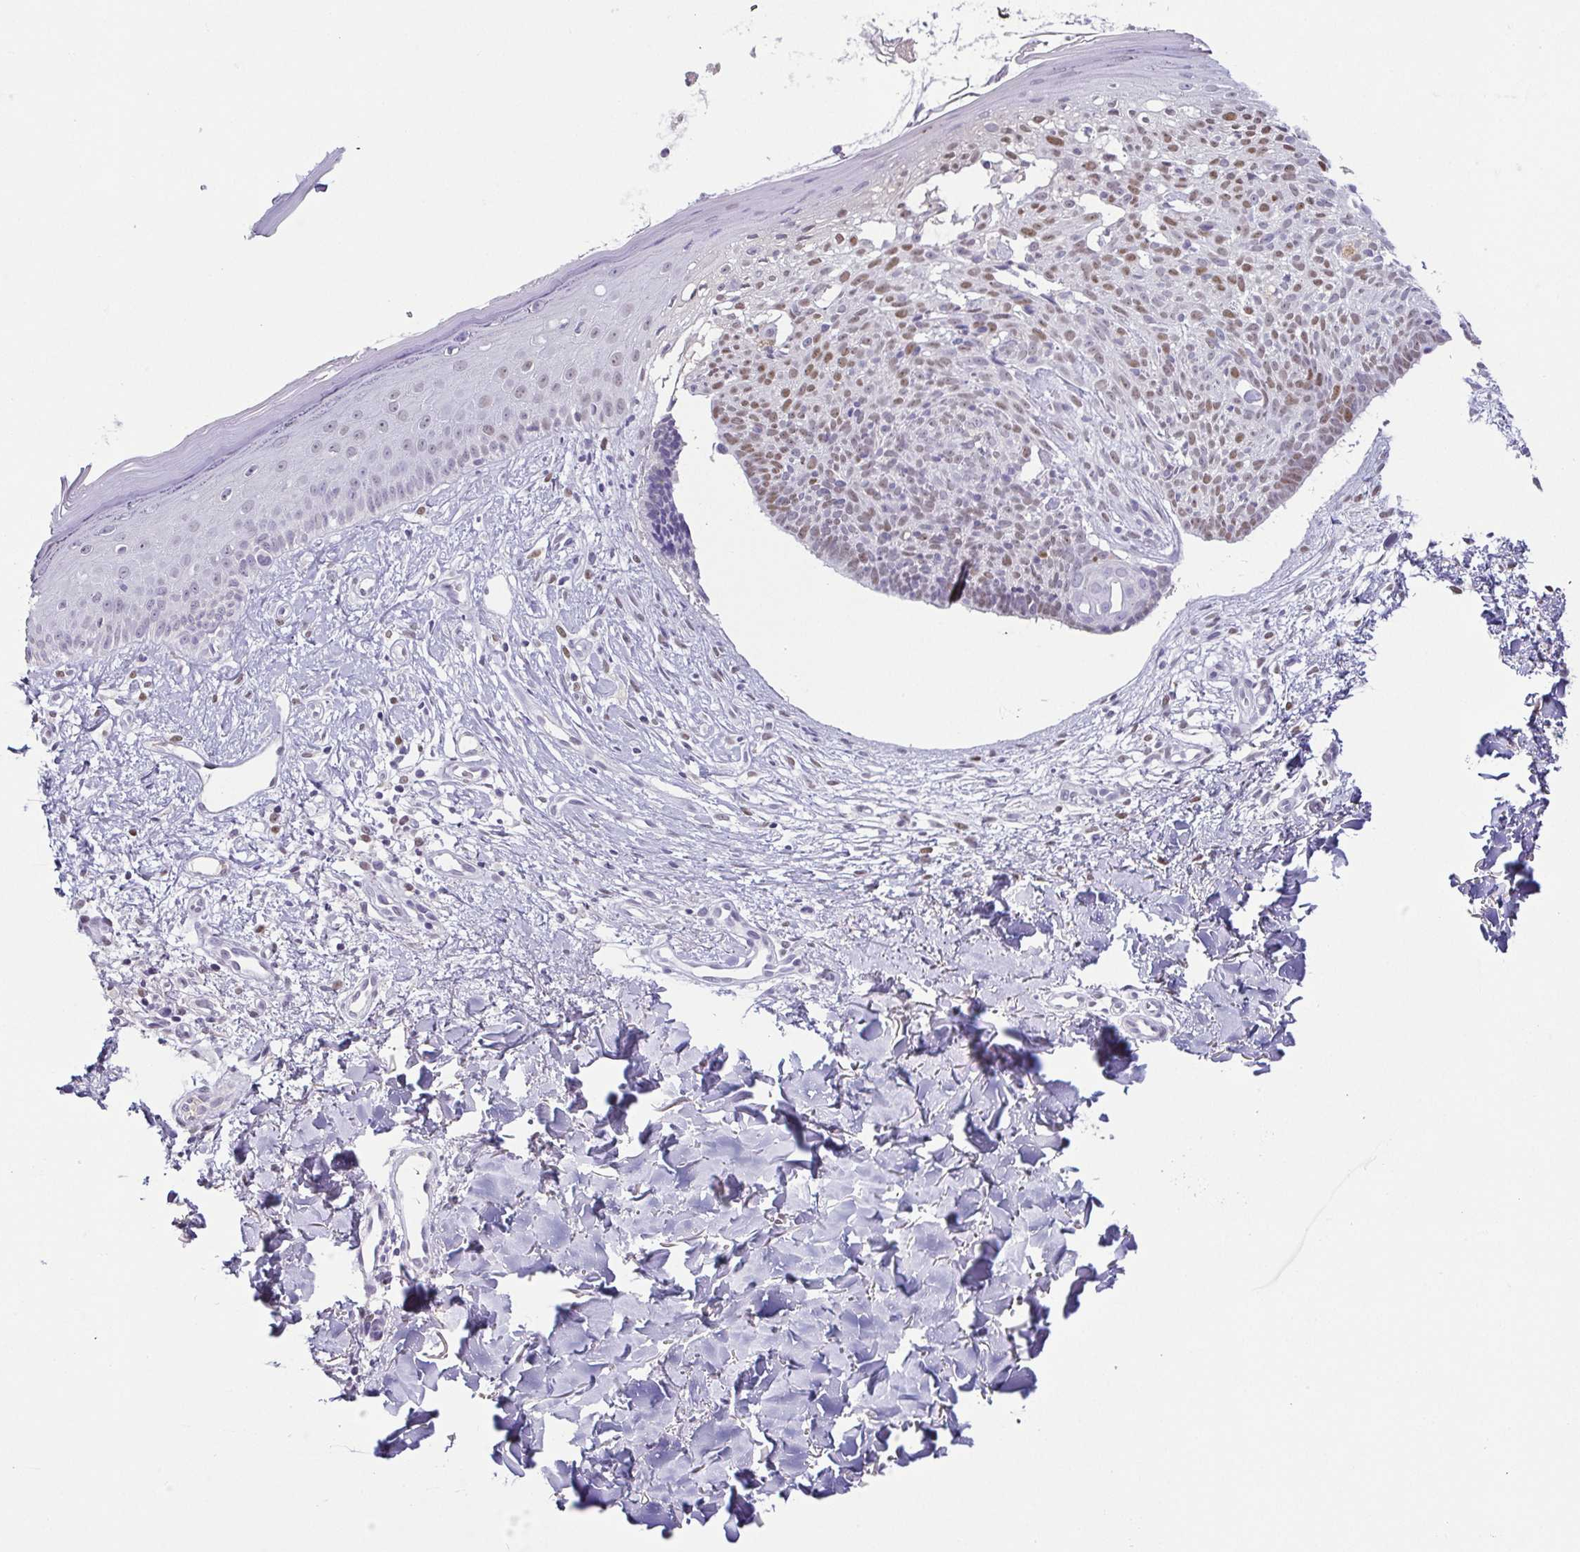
{"staining": {"intensity": "moderate", "quantity": "25%-75%", "location": "nuclear"}, "tissue": "skin cancer", "cell_type": "Tumor cells", "image_type": "cancer", "snomed": [{"axis": "morphology", "description": "Basal cell carcinoma"}, {"axis": "topography", "description": "Skin"}], "caption": "Immunohistochemical staining of skin basal cell carcinoma exhibits moderate nuclear protein expression in approximately 25%-75% of tumor cells.", "gene": "TCF3", "patient": {"sex": "male", "age": 51}}